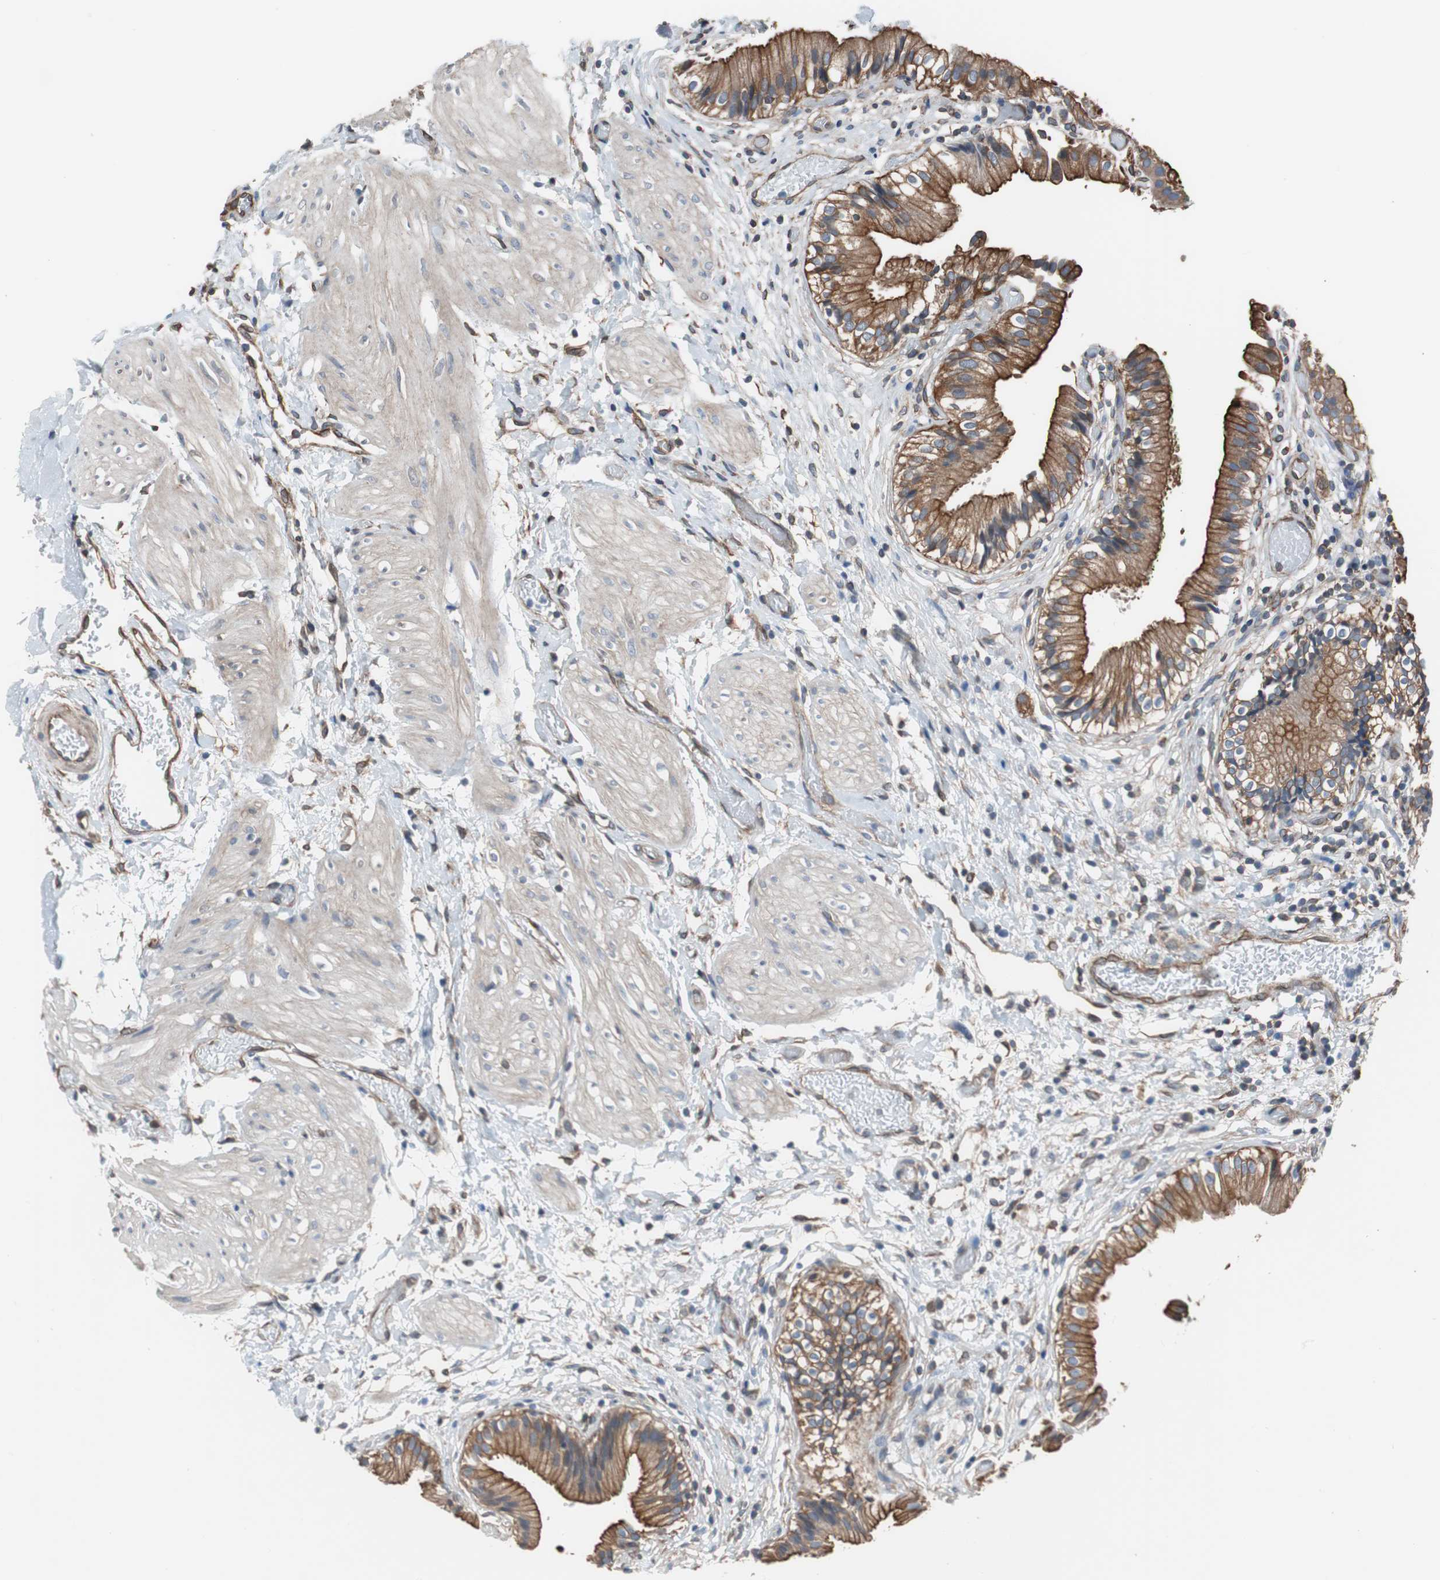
{"staining": {"intensity": "strong", "quantity": ">75%", "location": "cytoplasmic/membranous"}, "tissue": "gallbladder", "cell_type": "Glandular cells", "image_type": "normal", "snomed": [{"axis": "morphology", "description": "Normal tissue, NOS"}, {"axis": "topography", "description": "Gallbladder"}], "caption": "Protein staining of normal gallbladder displays strong cytoplasmic/membranous expression in about >75% of glandular cells.", "gene": "KIF3B", "patient": {"sex": "male", "age": 65}}